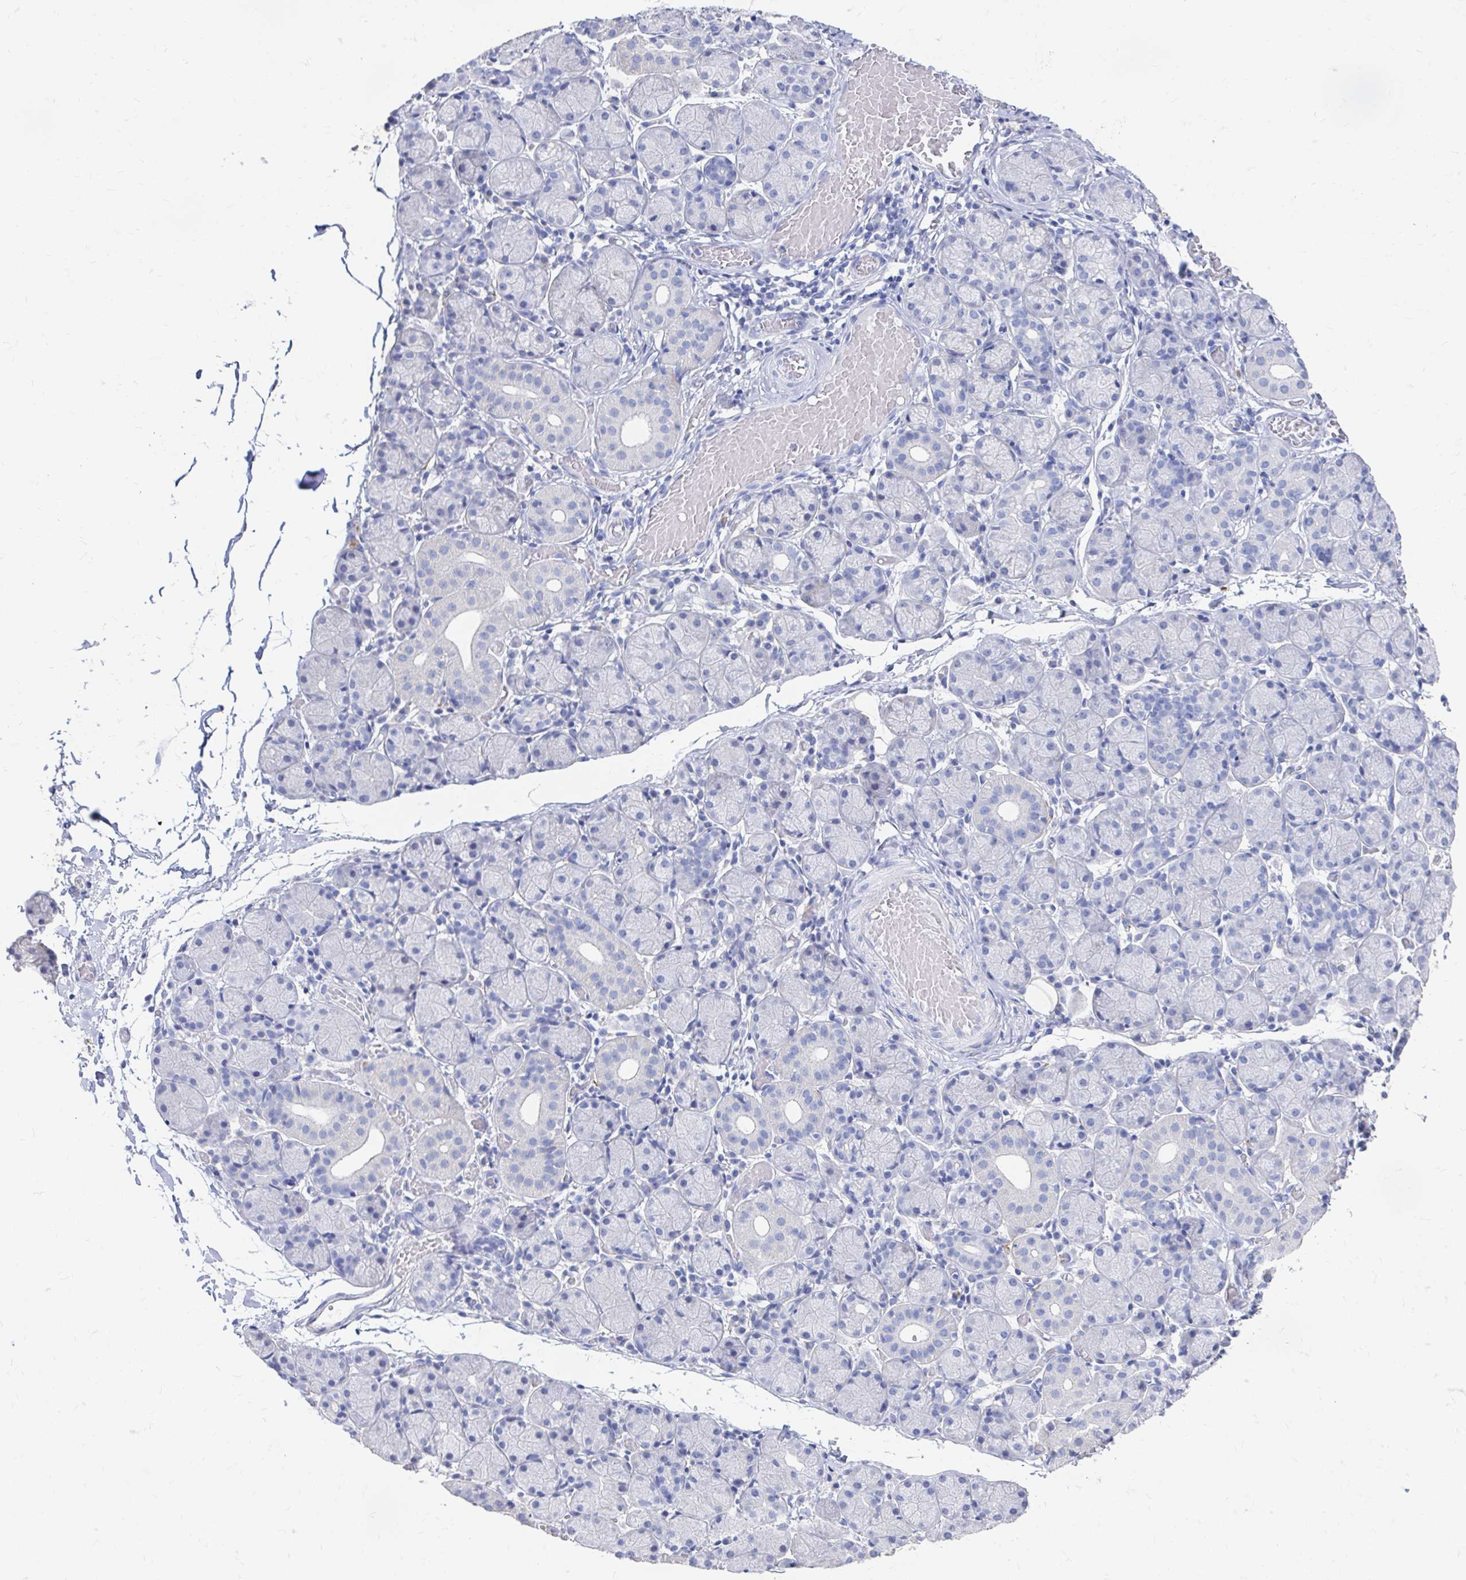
{"staining": {"intensity": "negative", "quantity": "none", "location": "none"}, "tissue": "salivary gland", "cell_type": "Glandular cells", "image_type": "normal", "snomed": [{"axis": "morphology", "description": "Normal tissue, NOS"}, {"axis": "topography", "description": "Salivary gland"}], "caption": "IHC histopathology image of unremarkable human salivary gland stained for a protein (brown), which demonstrates no positivity in glandular cells.", "gene": "LAMC3", "patient": {"sex": "female", "age": 24}}